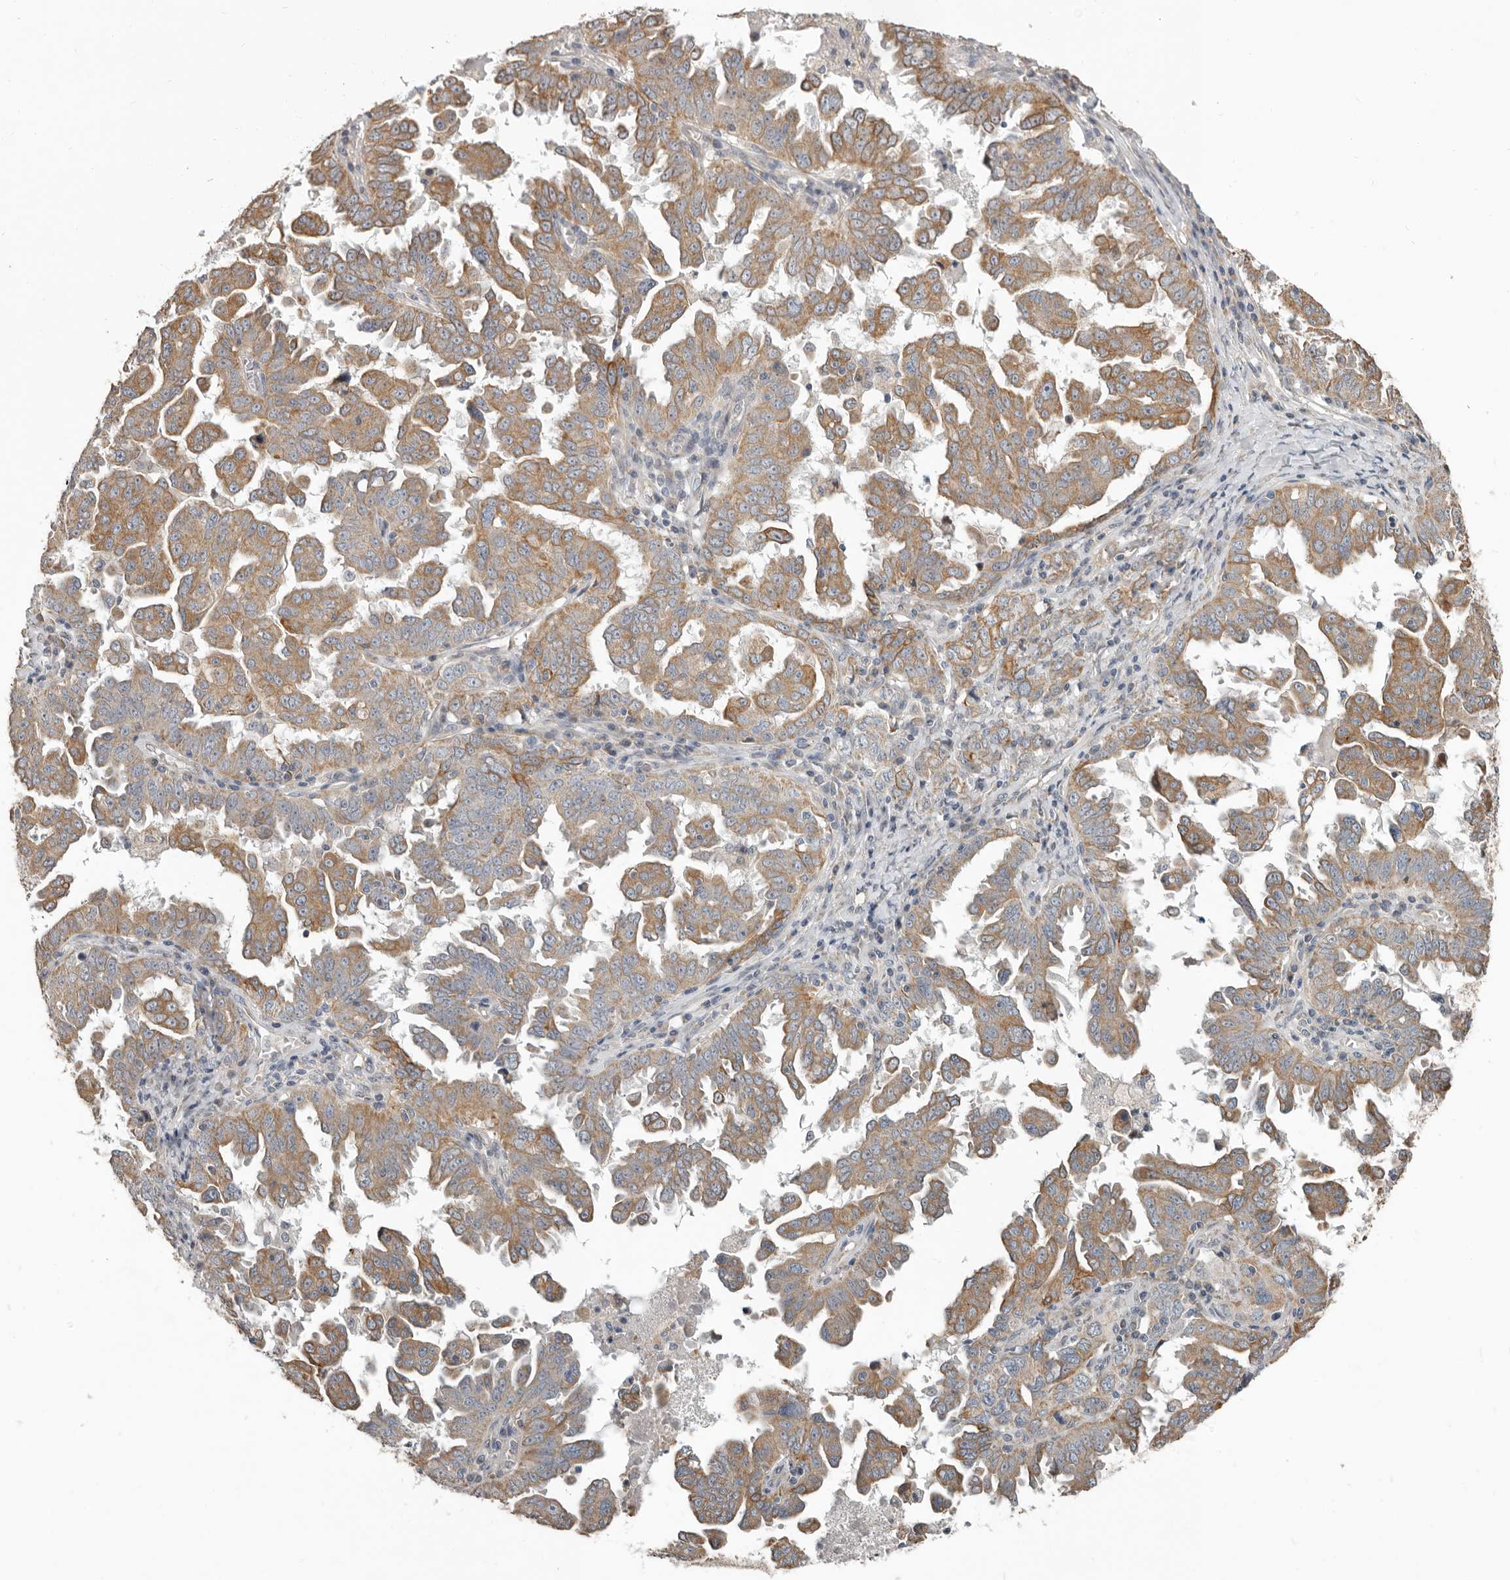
{"staining": {"intensity": "moderate", "quantity": ">75%", "location": "cytoplasmic/membranous"}, "tissue": "ovarian cancer", "cell_type": "Tumor cells", "image_type": "cancer", "snomed": [{"axis": "morphology", "description": "Carcinoma, endometroid"}, {"axis": "topography", "description": "Ovary"}], "caption": "This image demonstrates immunohistochemistry (IHC) staining of ovarian cancer (endometroid carcinoma), with medium moderate cytoplasmic/membranous expression in about >75% of tumor cells.", "gene": "UNK", "patient": {"sex": "female", "age": 62}}